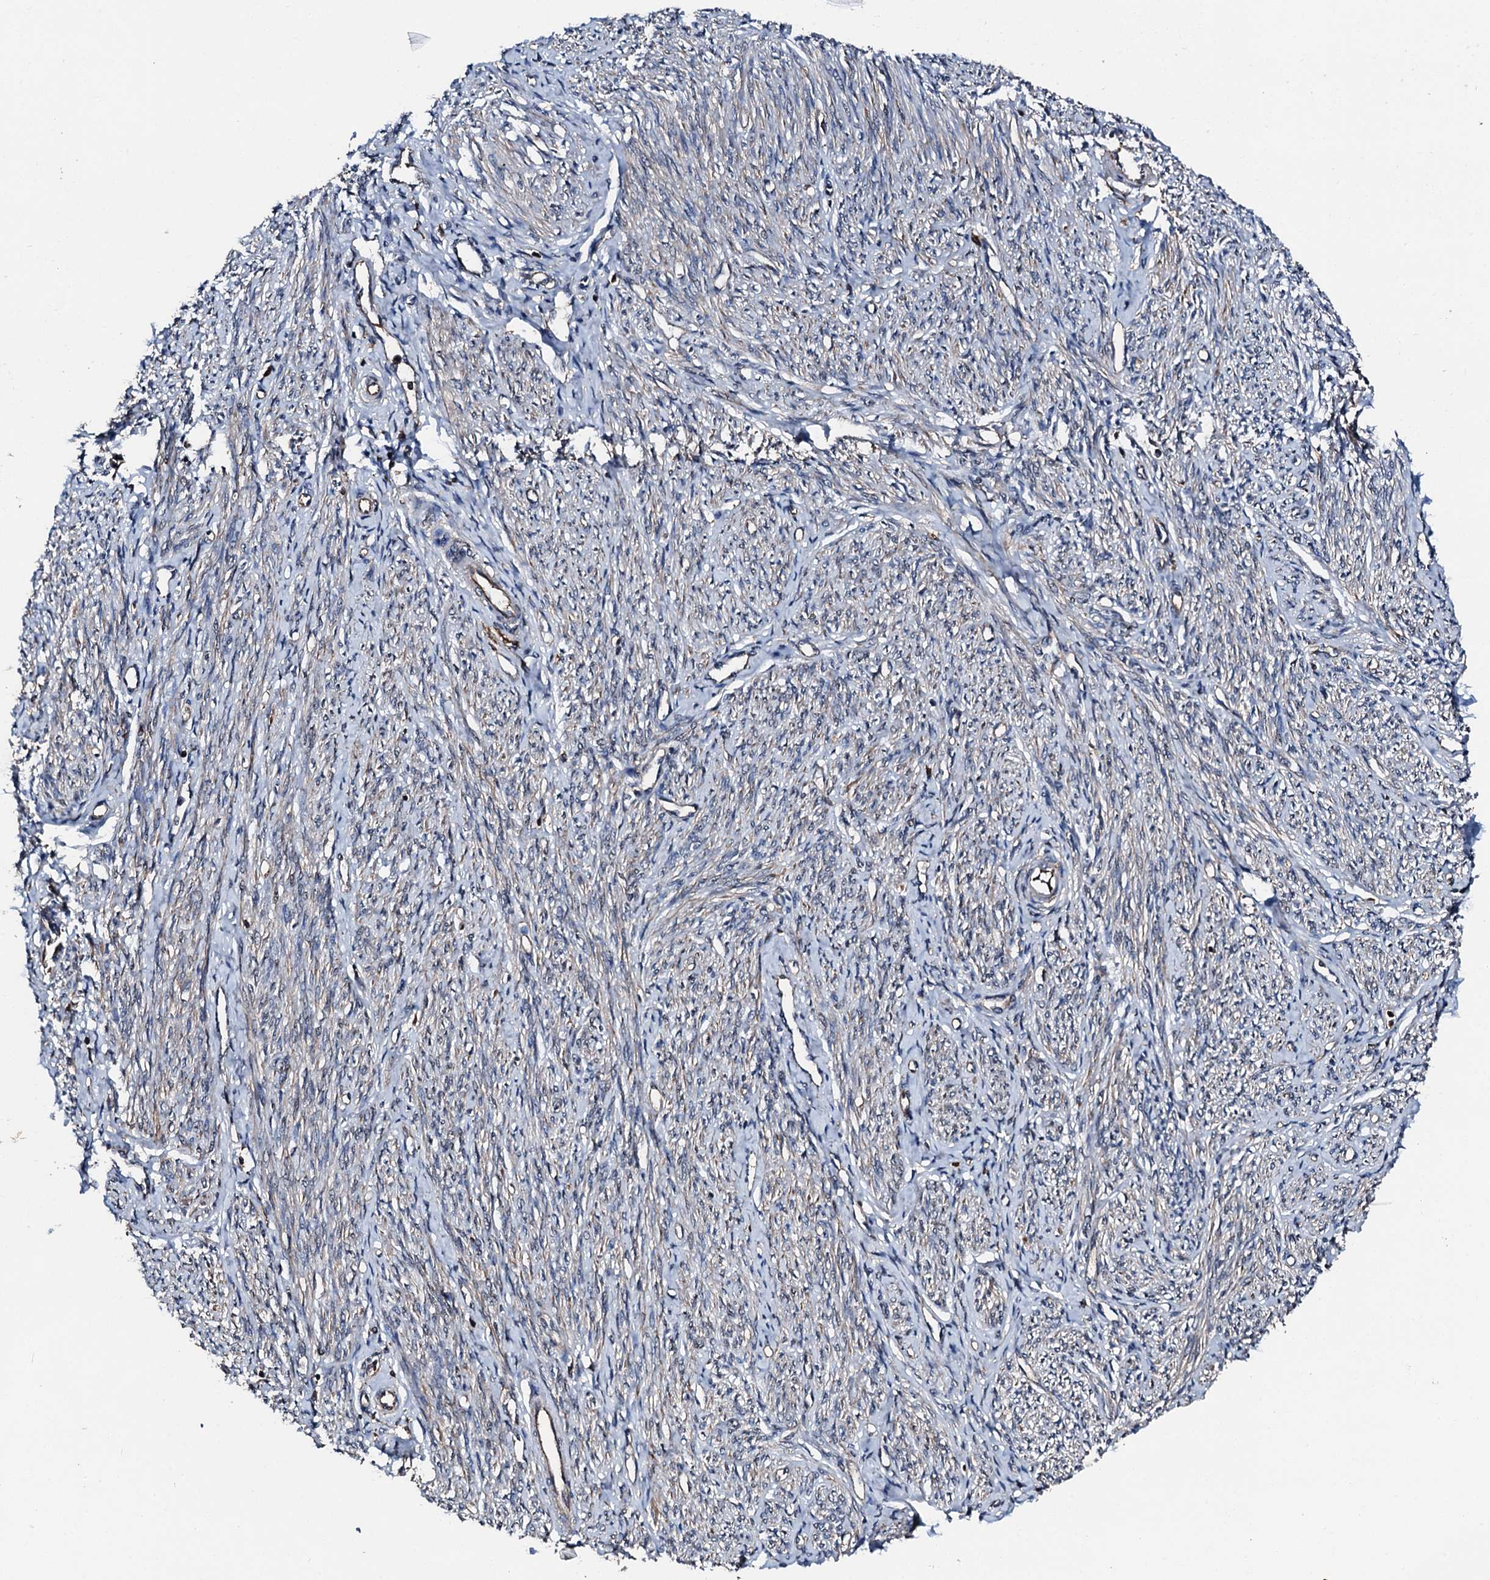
{"staining": {"intensity": "weak", "quantity": "<25%", "location": "cytoplasmic/membranous"}, "tissue": "endometrium", "cell_type": "Cells in endometrial stroma", "image_type": "normal", "snomed": [{"axis": "morphology", "description": "Normal tissue, NOS"}, {"axis": "topography", "description": "Endometrium"}], "caption": "This is an immunohistochemistry (IHC) micrograph of benign endometrium. There is no staining in cells in endometrial stroma.", "gene": "FGD4", "patient": {"sex": "female", "age": 72}}